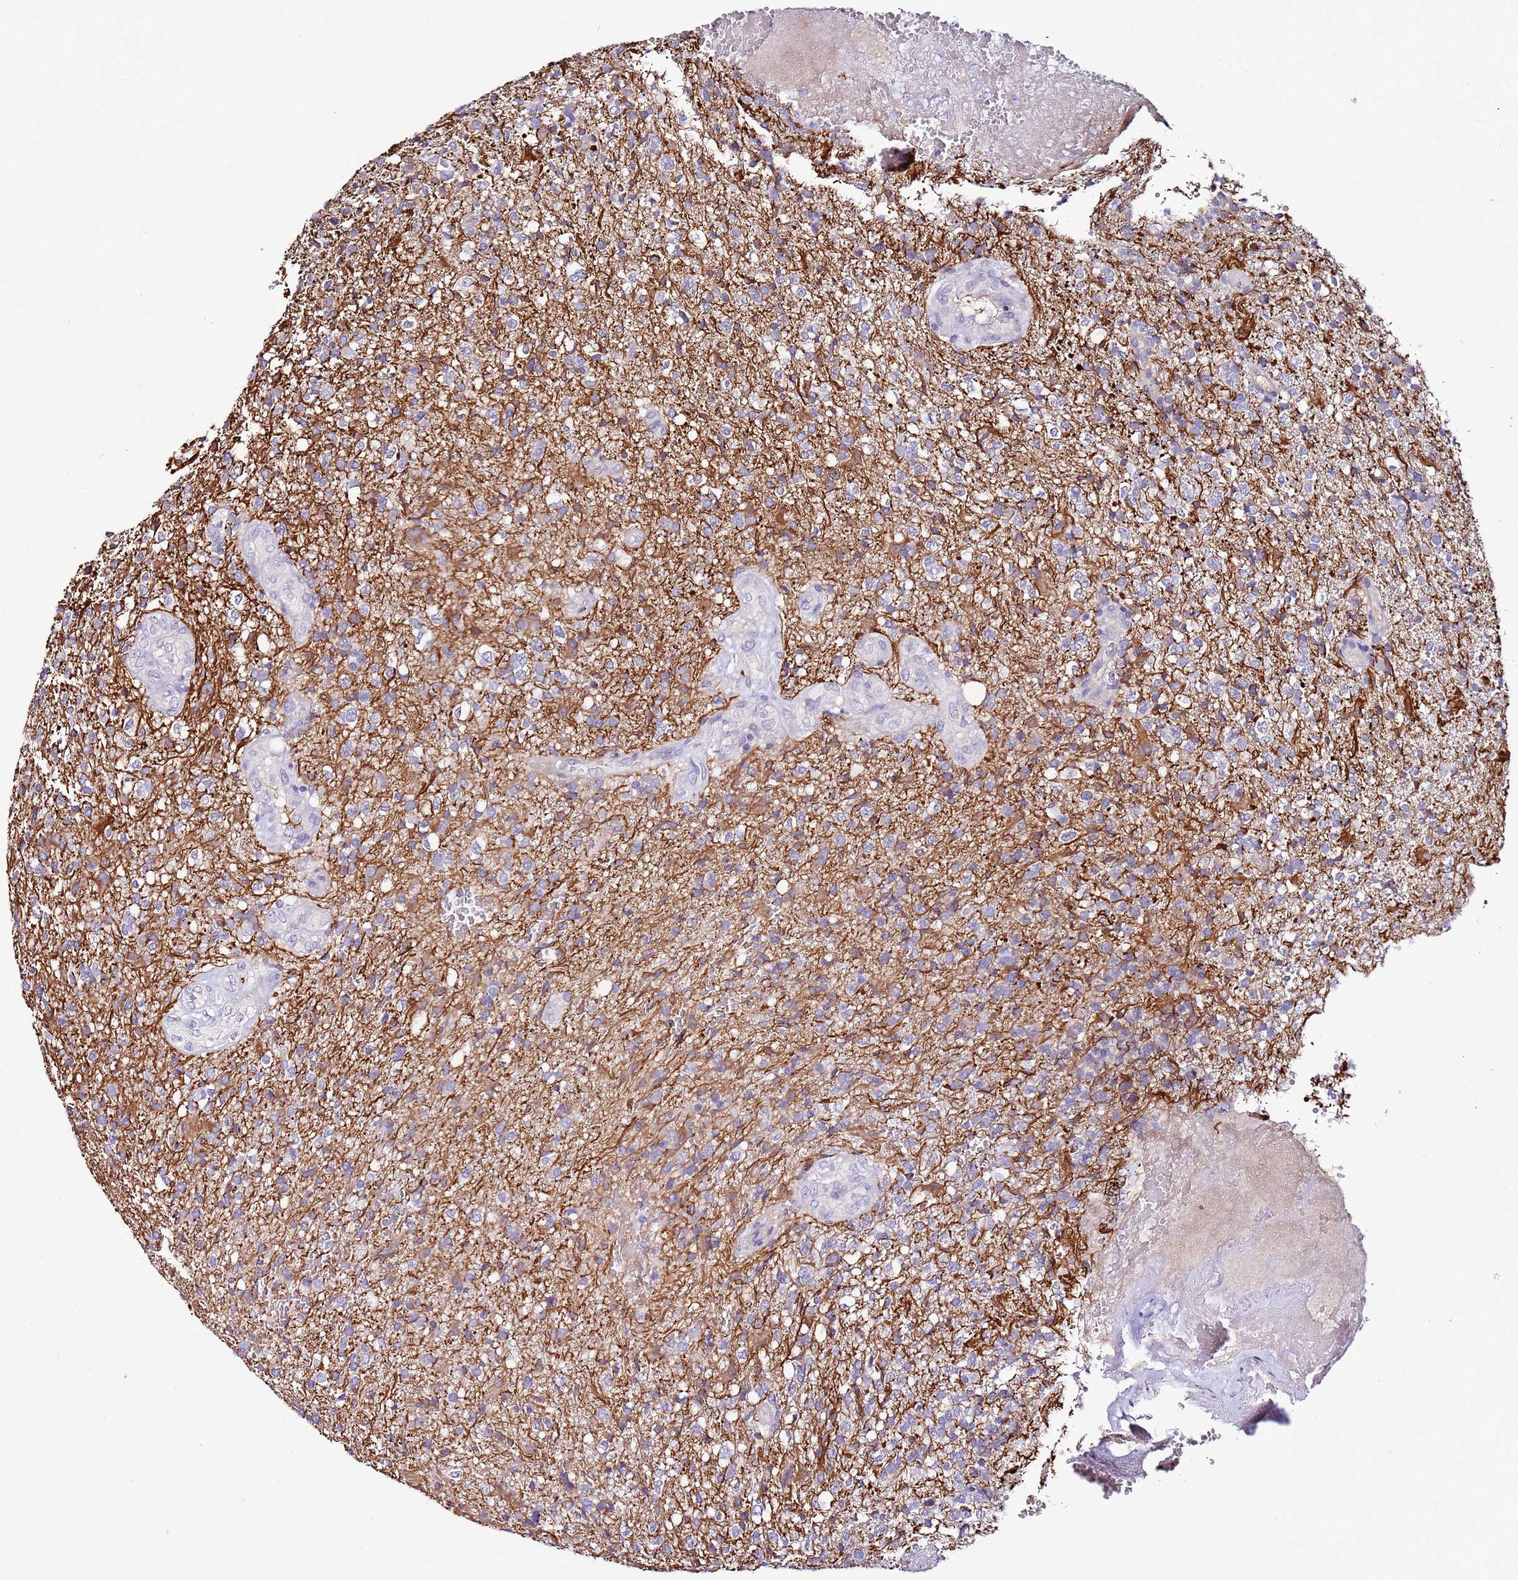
{"staining": {"intensity": "negative", "quantity": "none", "location": "none"}, "tissue": "glioma", "cell_type": "Tumor cells", "image_type": "cancer", "snomed": [{"axis": "morphology", "description": "Glioma, malignant, High grade"}, {"axis": "topography", "description": "Brain"}], "caption": "High magnification brightfield microscopy of high-grade glioma (malignant) stained with DAB (brown) and counterstained with hematoxylin (blue): tumor cells show no significant staining.", "gene": "SRRM5", "patient": {"sex": "male", "age": 56}}